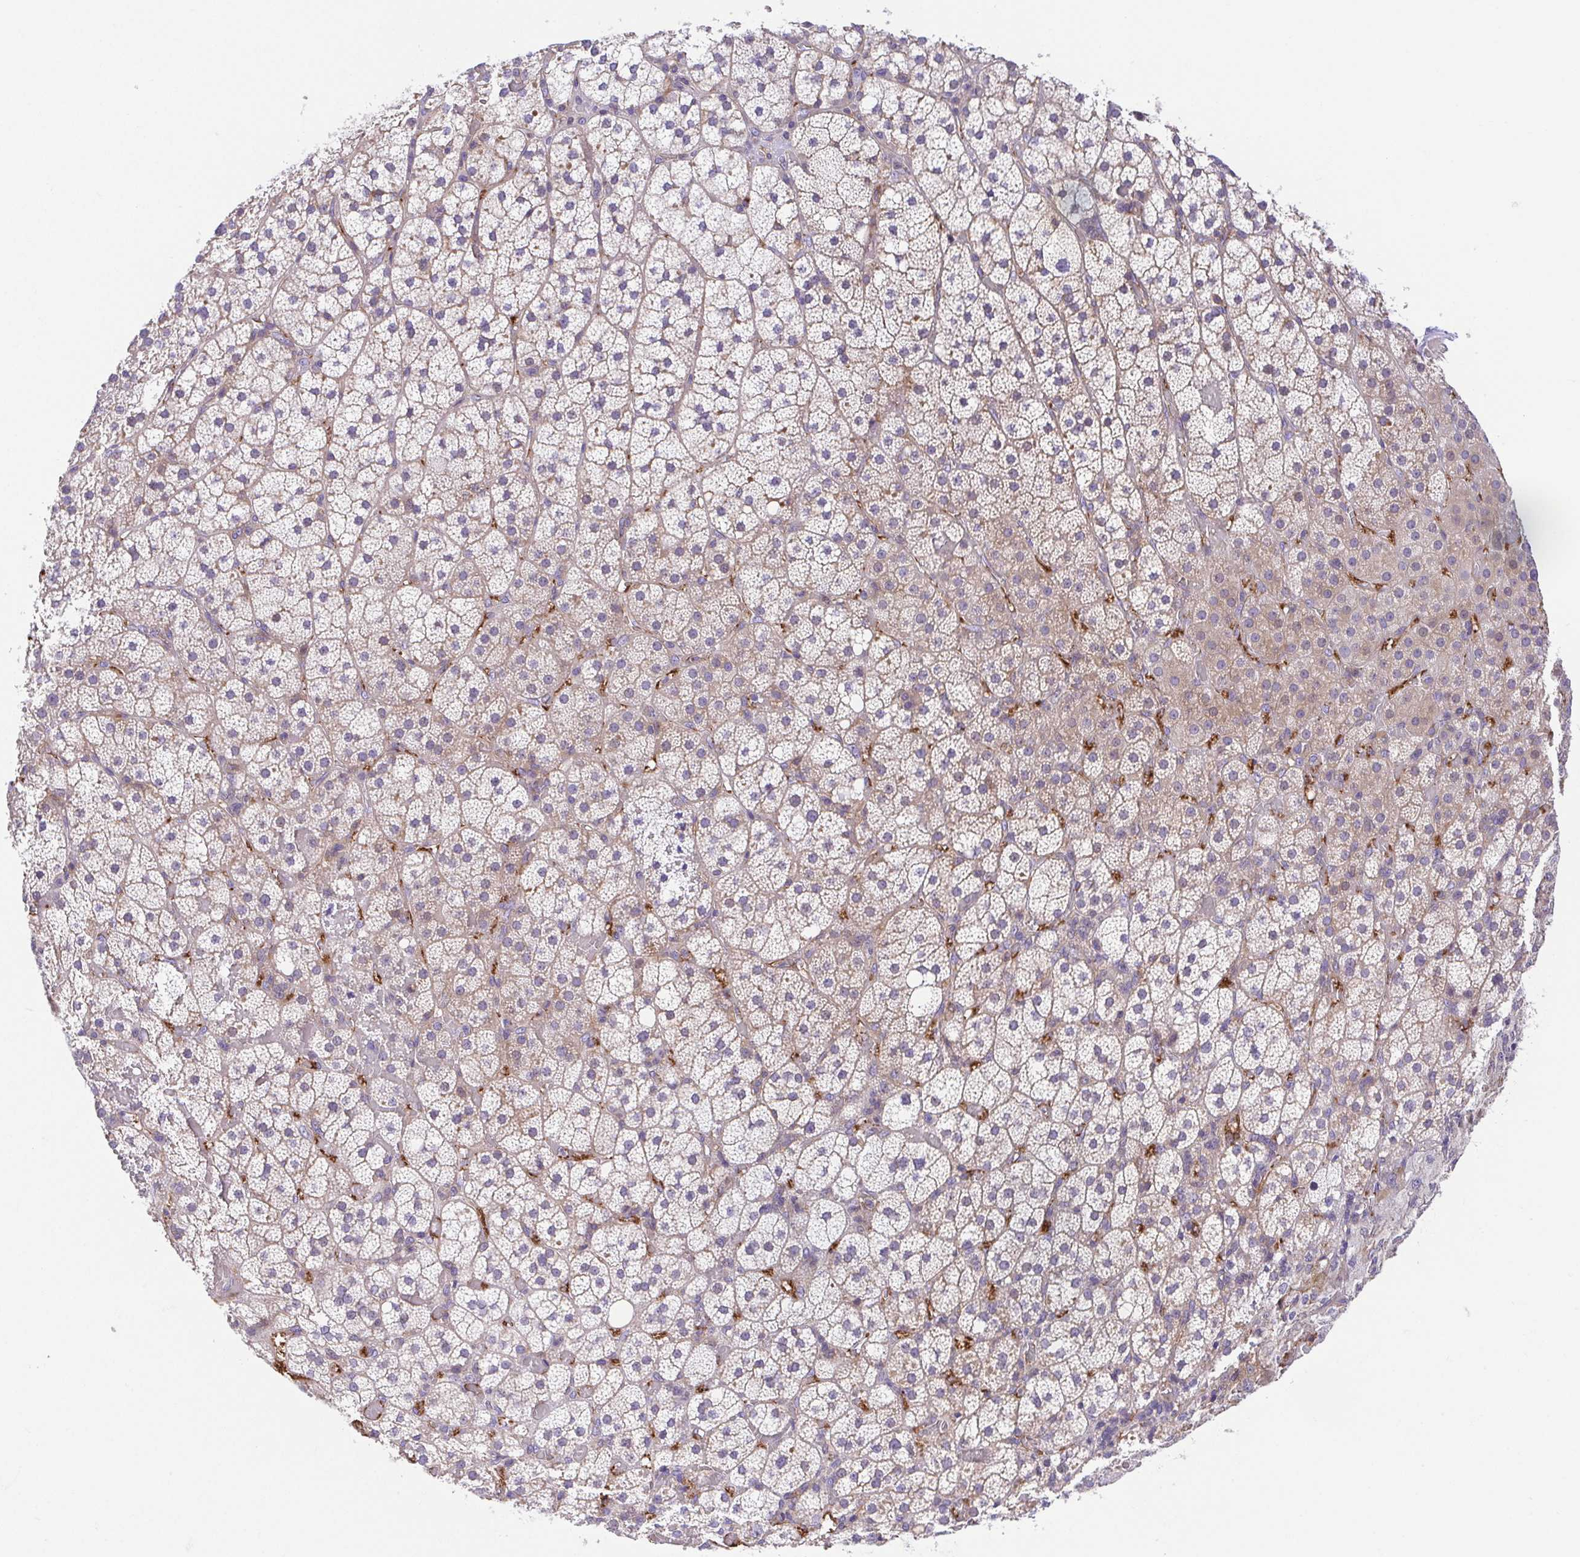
{"staining": {"intensity": "weak", "quantity": "<25%", "location": "cytoplasmic/membranous"}, "tissue": "adrenal gland", "cell_type": "Glandular cells", "image_type": "normal", "snomed": [{"axis": "morphology", "description": "Normal tissue, NOS"}, {"axis": "topography", "description": "Adrenal gland"}], "caption": "An IHC photomicrograph of benign adrenal gland is shown. There is no staining in glandular cells of adrenal gland.", "gene": "PRR14L", "patient": {"sex": "male", "age": 53}}